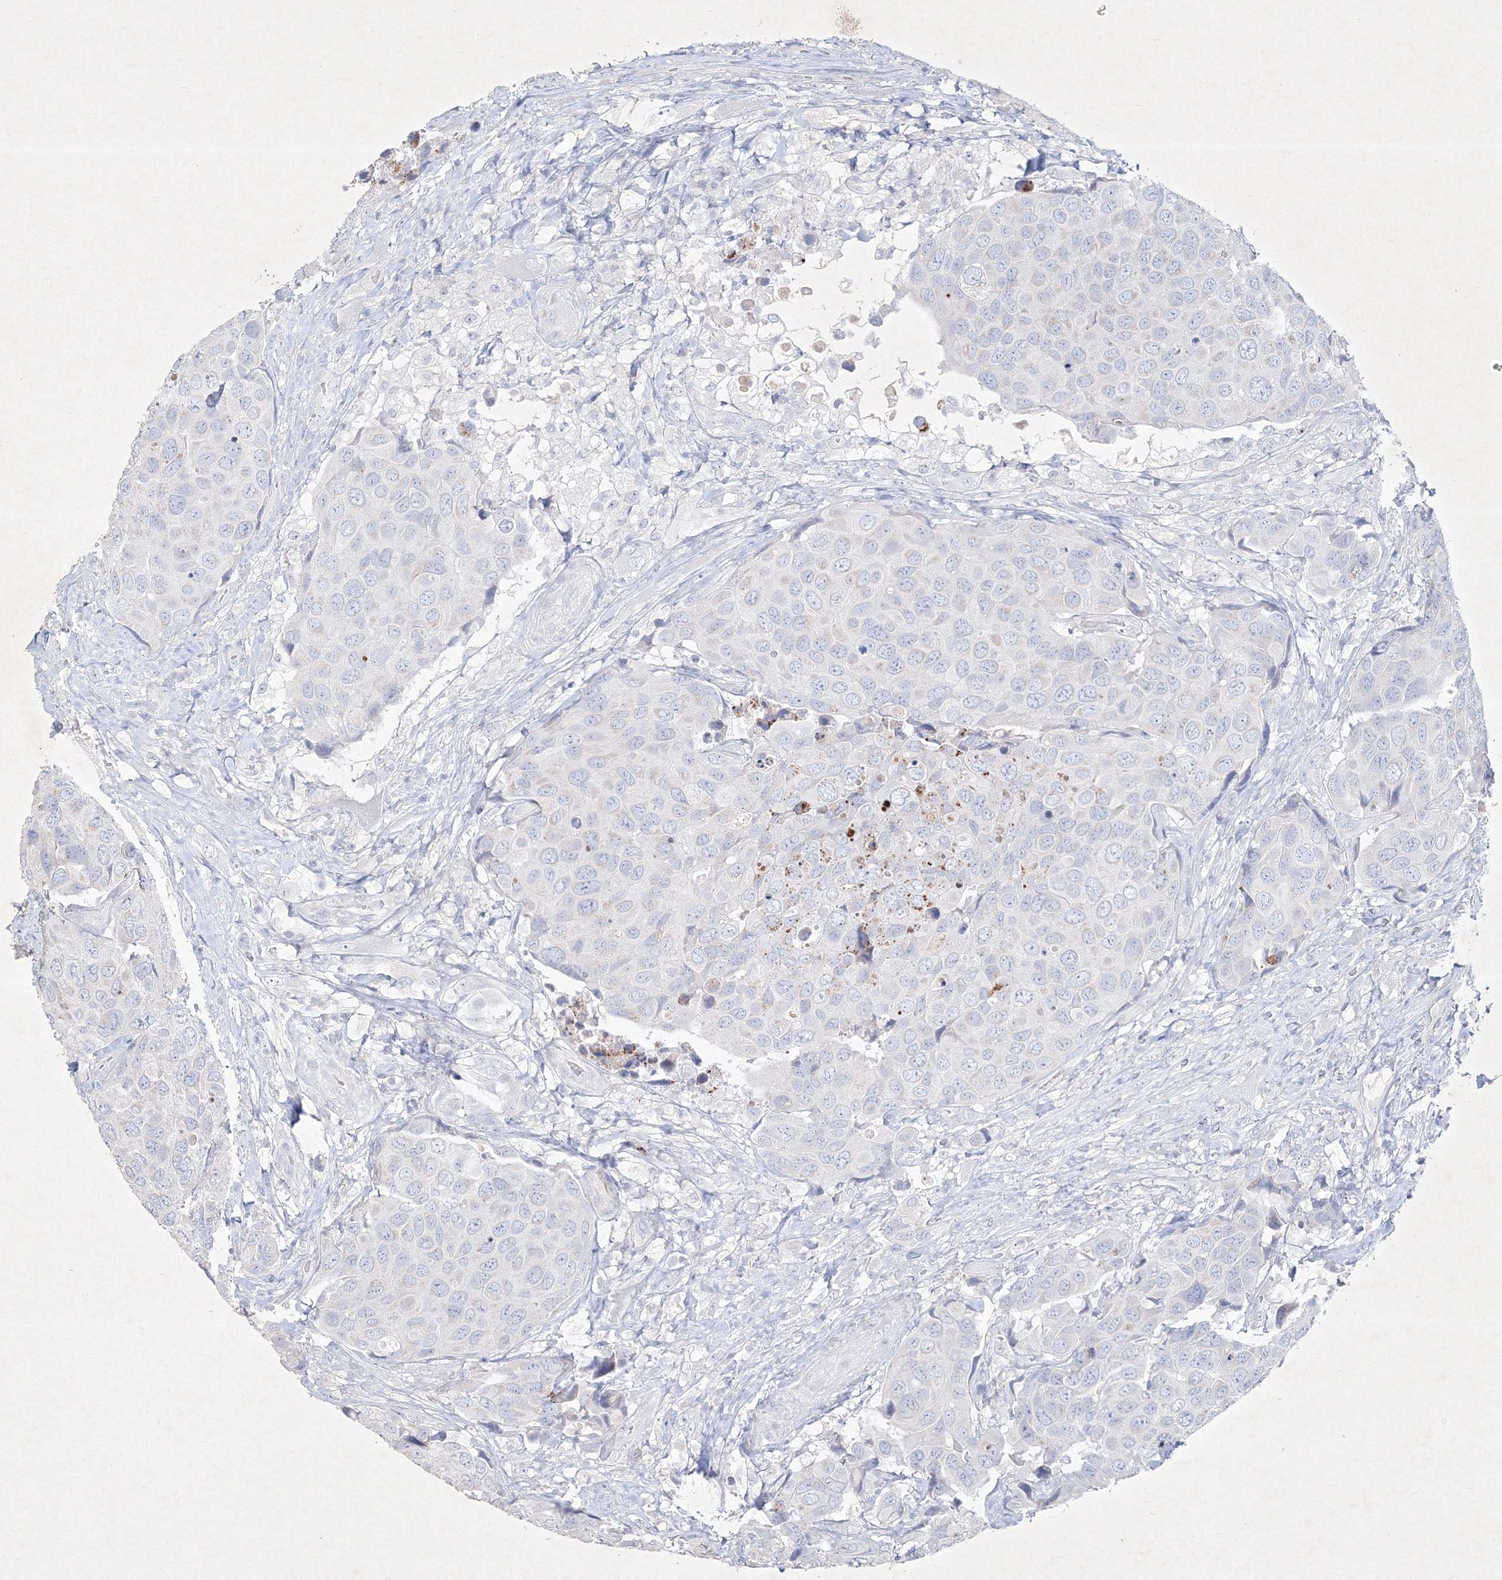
{"staining": {"intensity": "negative", "quantity": "none", "location": "none"}, "tissue": "urothelial cancer", "cell_type": "Tumor cells", "image_type": "cancer", "snomed": [{"axis": "morphology", "description": "Urothelial carcinoma, High grade"}, {"axis": "topography", "description": "Urinary bladder"}], "caption": "DAB immunohistochemical staining of urothelial cancer reveals no significant staining in tumor cells. (Immunohistochemistry, brightfield microscopy, high magnification).", "gene": "CXXC4", "patient": {"sex": "male", "age": 74}}